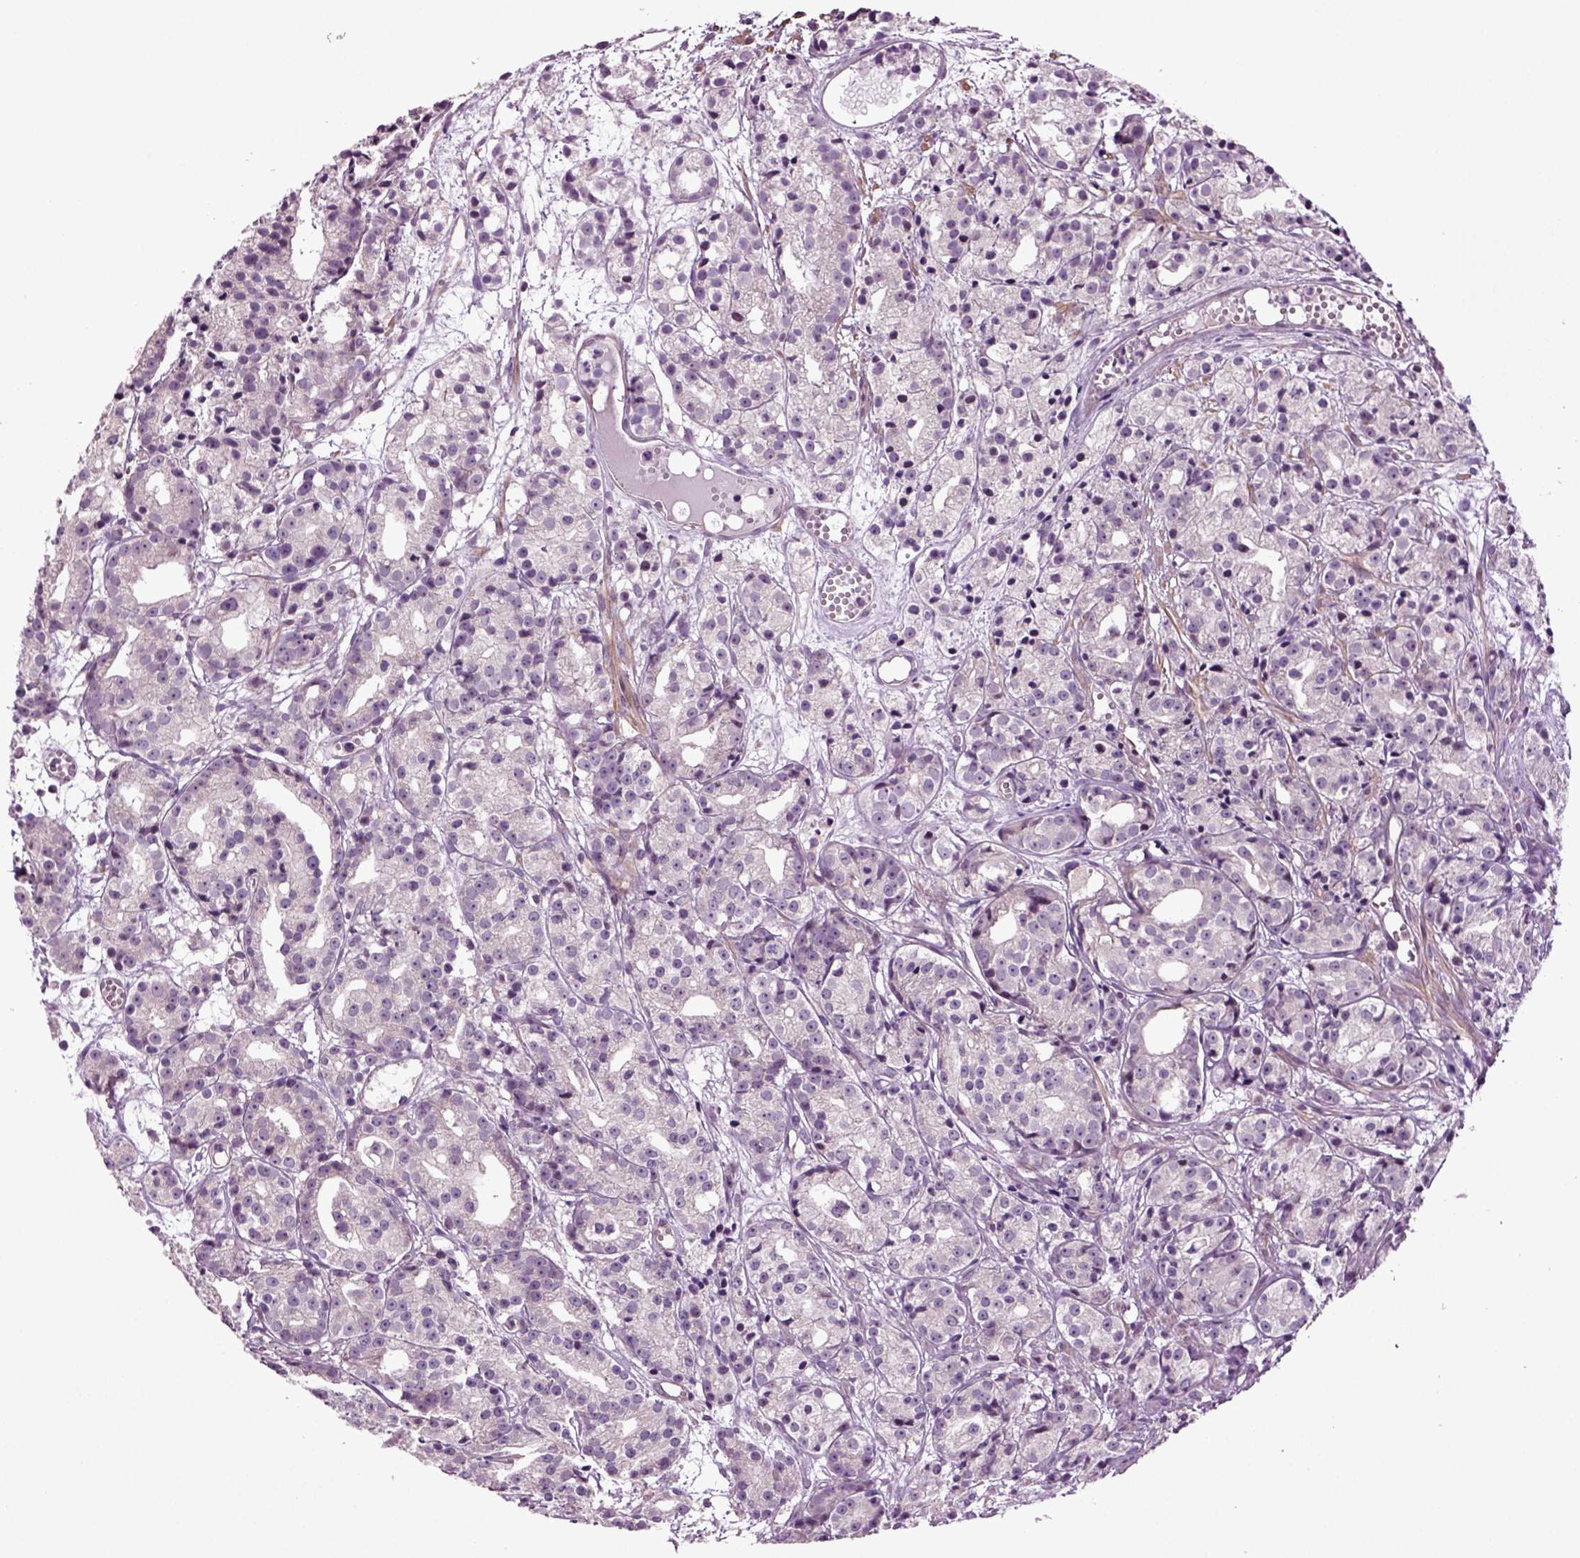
{"staining": {"intensity": "negative", "quantity": "none", "location": "none"}, "tissue": "prostate cancer", "cell_type": "Tumor cells", "image_type": "cancer", "snomed": [{"axis": "morphology", "description": "Adenocarcinoma, Medium grade"}, {"axis": "topography", "description": "Prostate"}], "caption": "Prostate cancer was stained to show a protein in brown. There is no significant positivity in tumor cells.", "gene": "HAGHL", "patient": {"sex": "male", "age": 74}}